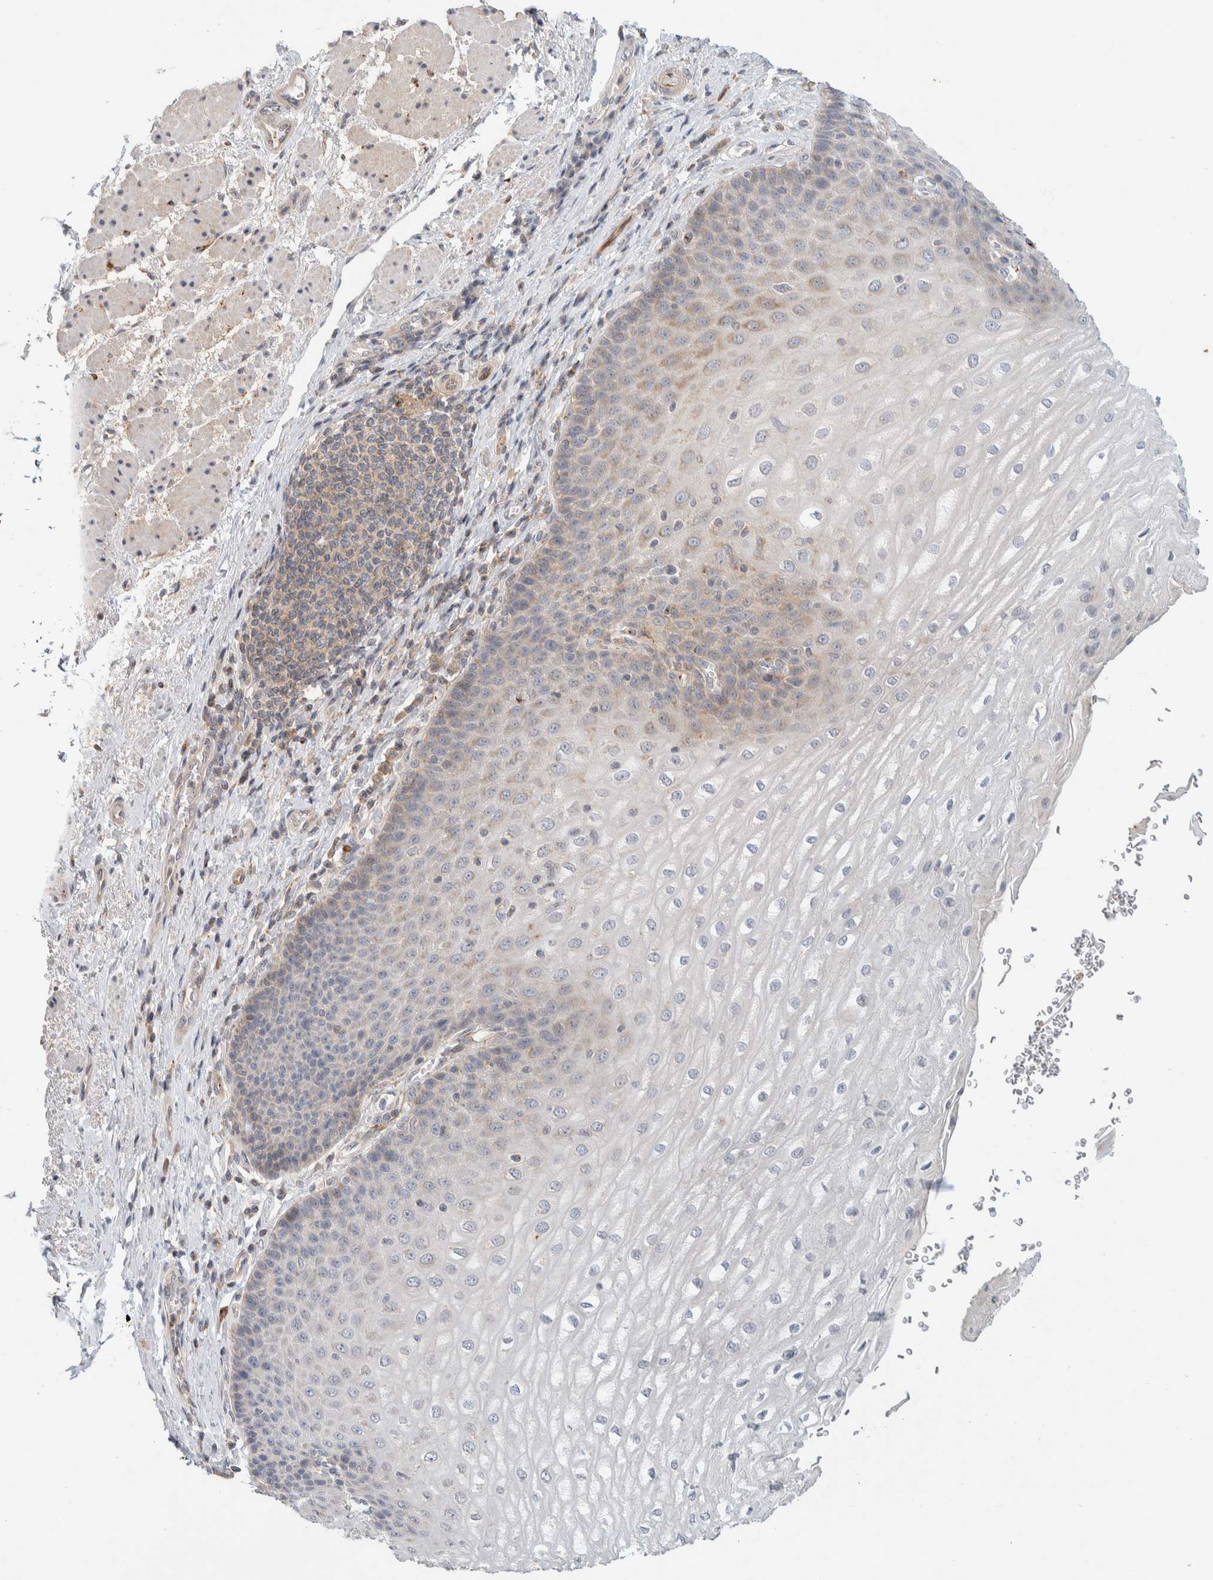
{"staining": {"intensity": "weak", "quantity": "25%-75%", "location": "cytoplasmic/membranous"}, "tissue": "esophagus", "cell_type": "Squamous epithelial cells", "image_type": "normal", "snomed": [{"axis": "morphology", "description": "Normal tissue, NOS"}, {"axis": "topography", "description": "Esophagus"}], "caption": "Protein expression analysis of normal esophagus exhibits weak cytoplasmic/membranous positivity in approximately 25%-75% of squamous epithelial cells.", "gene": "KIF9", "patient": {"sex": "male", "age": 54}}